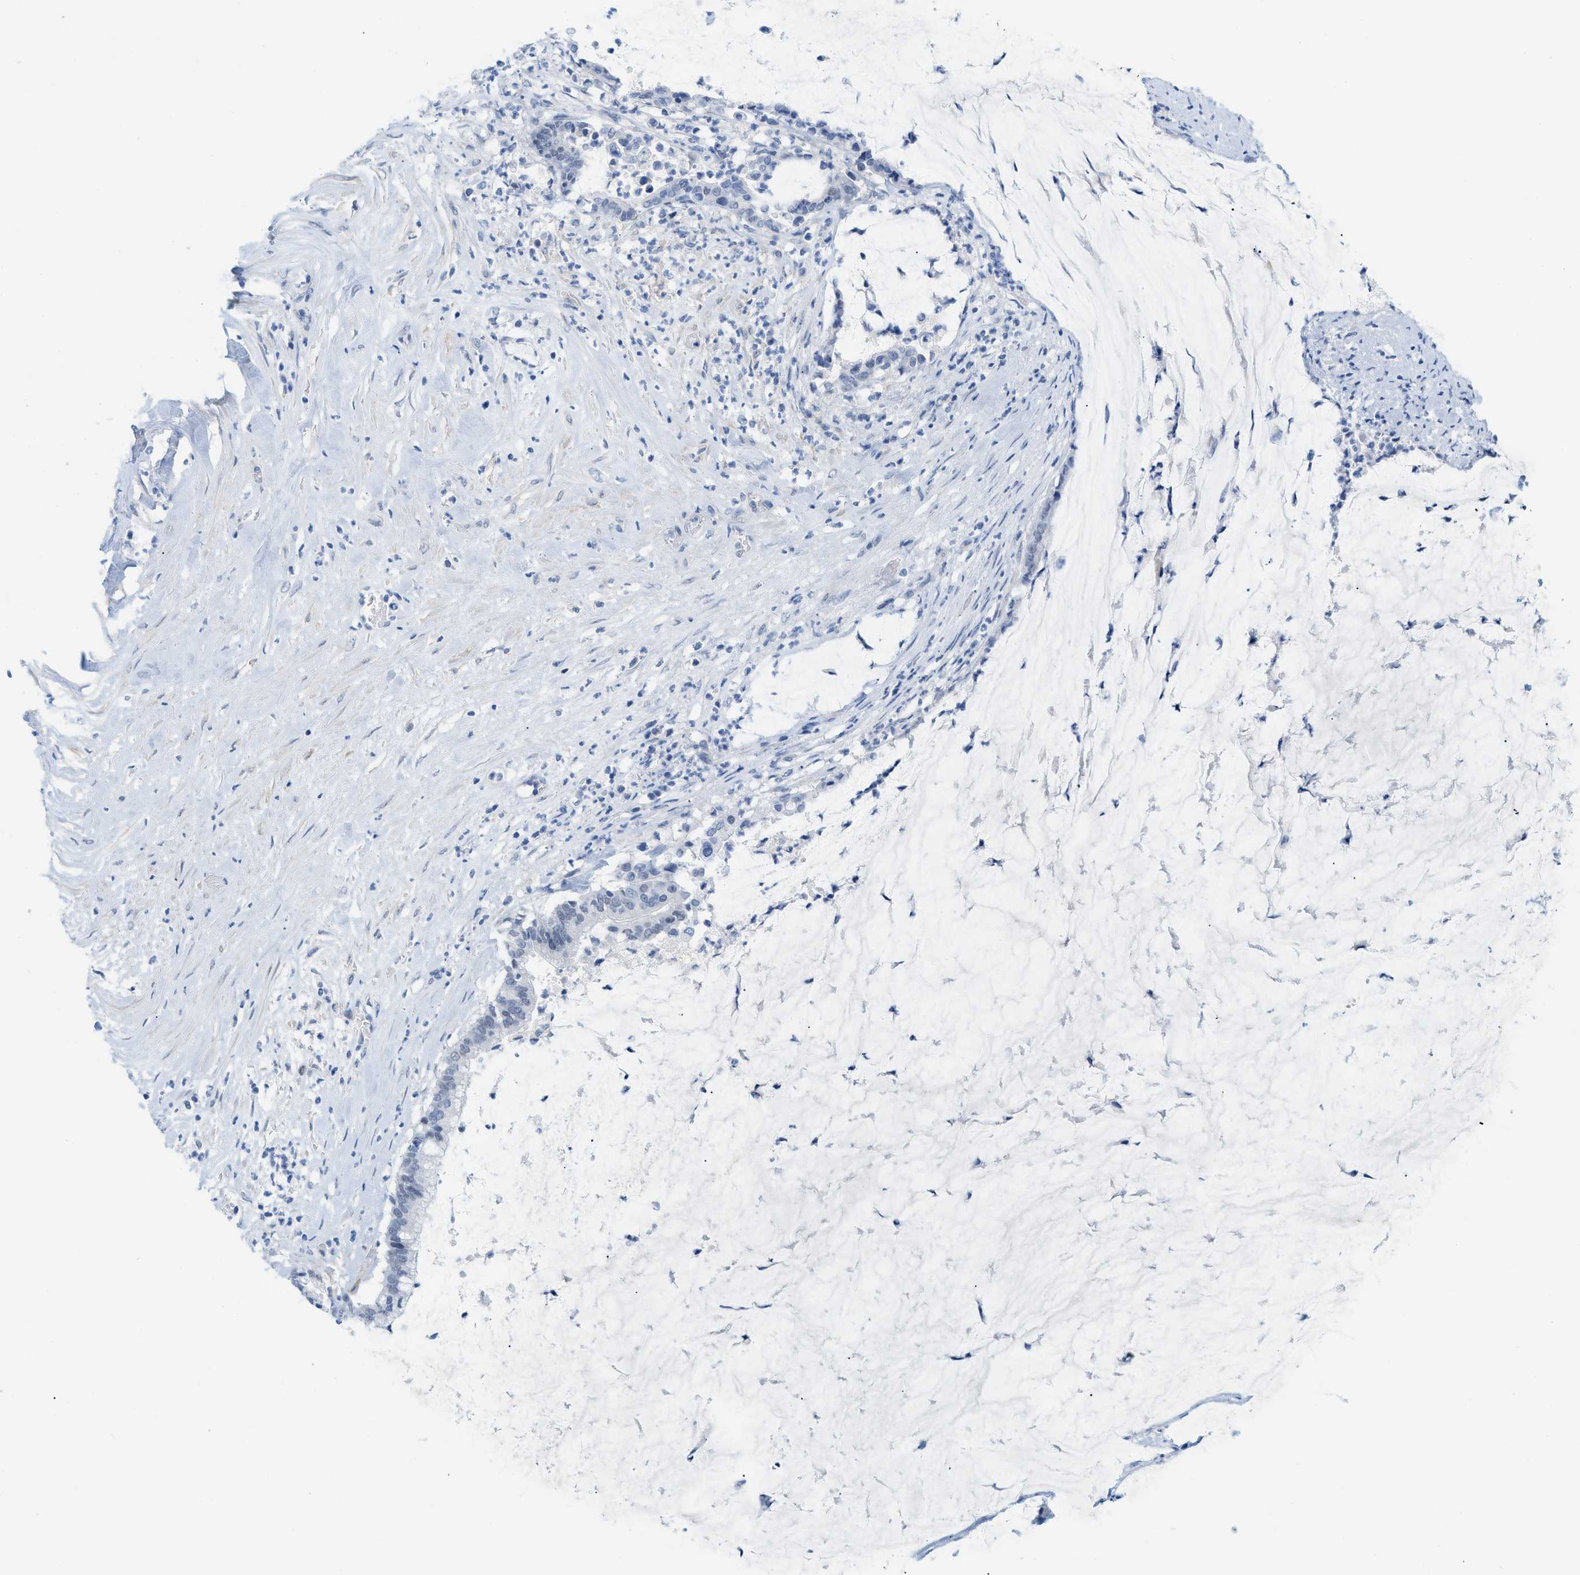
{"staining": {"intensity": "negative", "quantity": "none", "location": "none"}, "tissue": "pancreatic cancer", "cell_type": "Tumor cells", "image_type": "cancer", "snomed": [{"axis": "morphology", "description": "Adenocarcinoma, NOS"}, {"axis": "topography", "description": "Pancreas"}], "caption": "The histopathology image demonstrates no significant staining in tumor cells of pancreatic cancer (adenocarcinoma). (DAB IHC visualized using brightfield microscopy, high magnification).", "gene": "HLTF", "patient": {"sex": "male", "age": 41}}